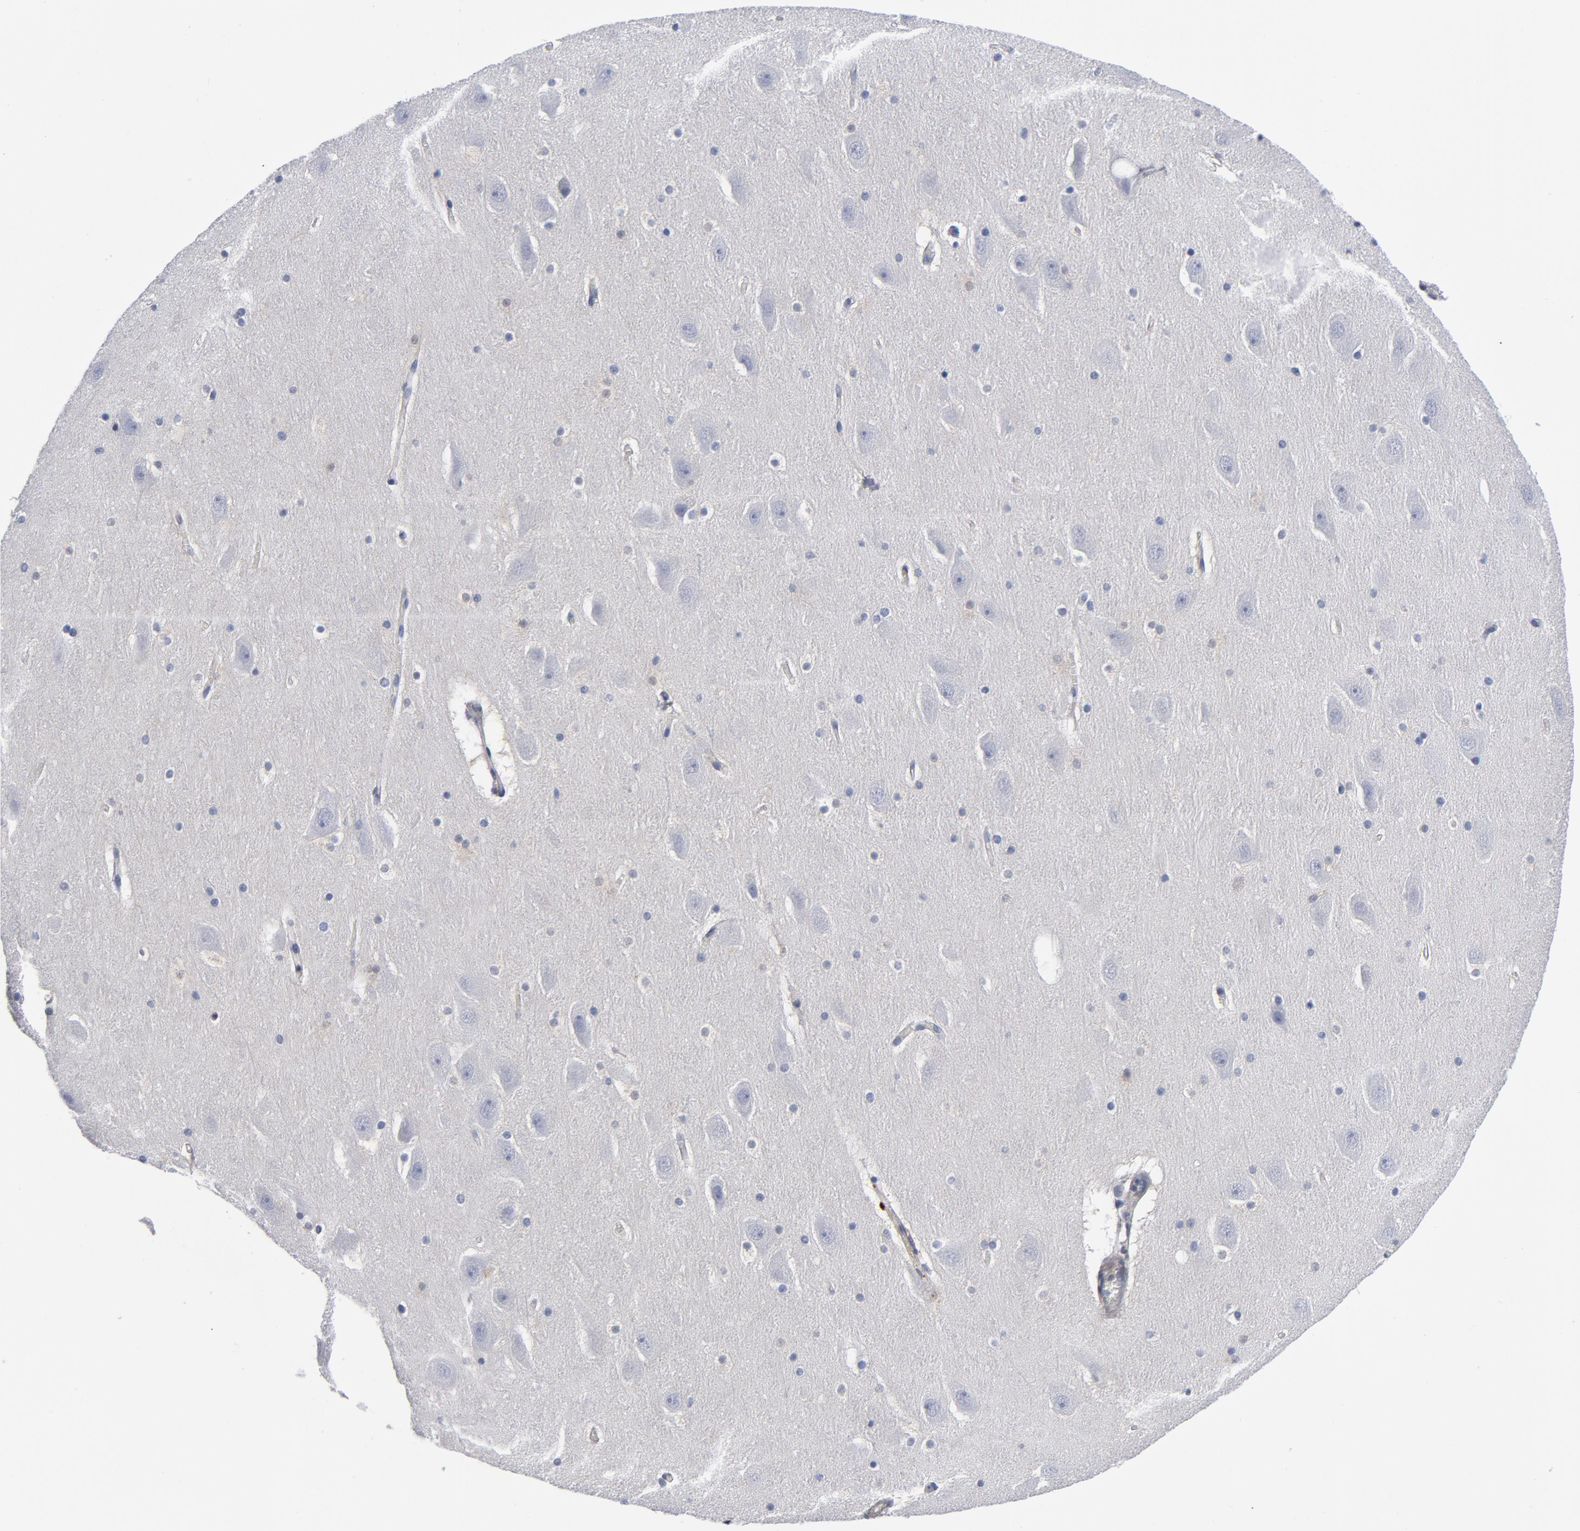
{"staining": {"intensity": "negative", "quantity": "none", "location": "none"}, "tissue": "hippocampus", "cell_type": "Glial cells", "image_type": "normal", "snomed": [{"axis": "morphology", "description": "Normal tissue, NOS"}, {"axis": "topography", "description": "Hippocampus"}], "caption": "The immunohistochemistry (IHC) micrograph has no significant staining in glial cells of hippocampus. (Brightfield microscopy of DAB (3,3'-diaminobenzidine) immunohistochemistry (IHC) at high magnification).", "gene": "TRADD", "patient": {"sex": "male", "age": 45}}